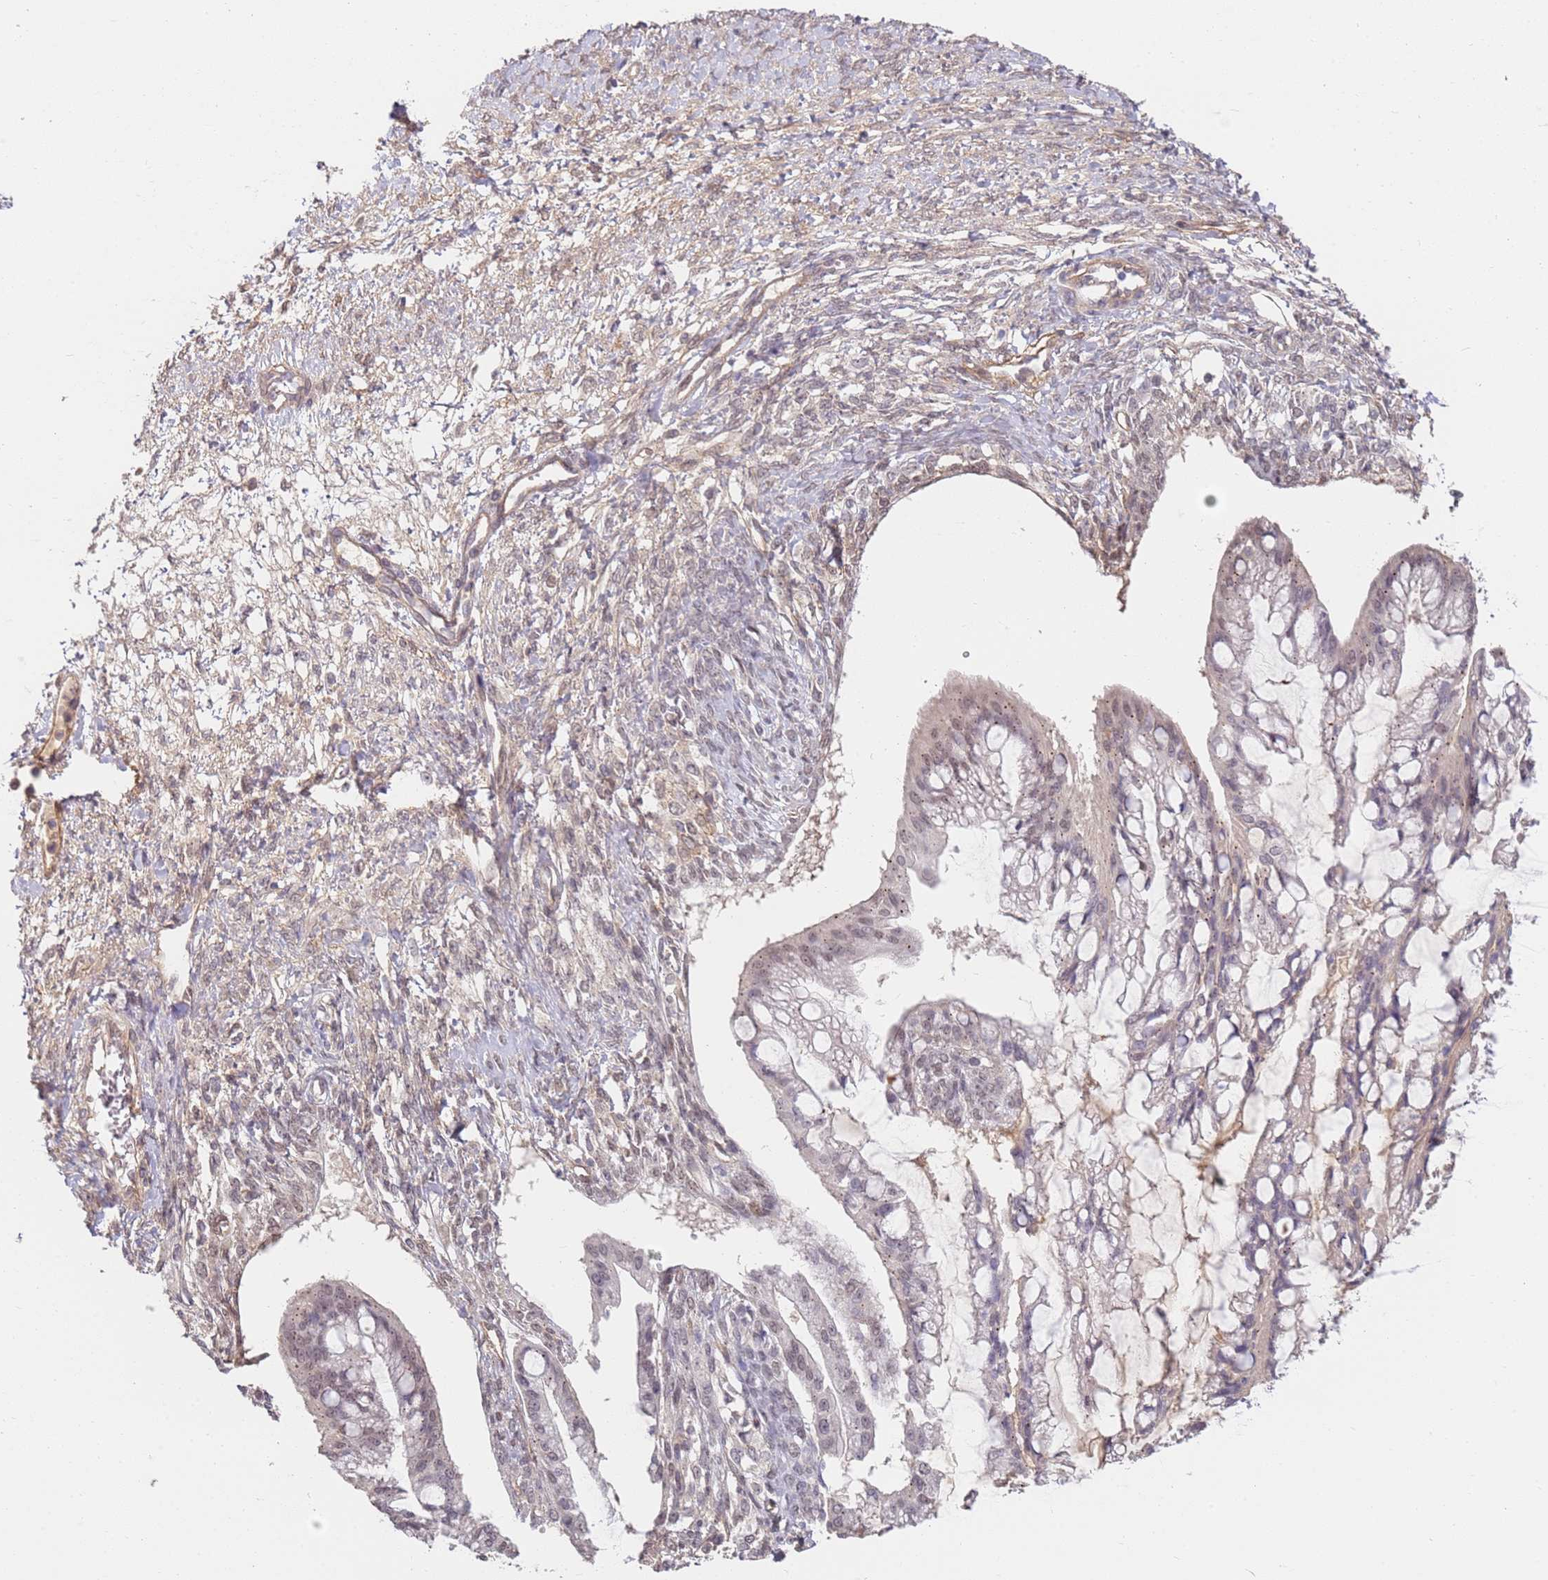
{"staining": {"intensity": "weak", "quantity": "<25%", "location": "nuclear"}, "tissue": "ovarian cancer", "cell_type": "Tumor cells", "image_type": "cancer", "snomed": [{"axis": "morphology", "description": "Cystadenocarcinoma, mucinous, NOS"}, {"axis": "topography", "description": "Ovary"}], "caption": "There is no significant positivity in tumor cells of ovarian cancer (mucinous cystadenocarcinoma).", "gene": "WDR93", "patient": {"sex": "female", "age": 73}}